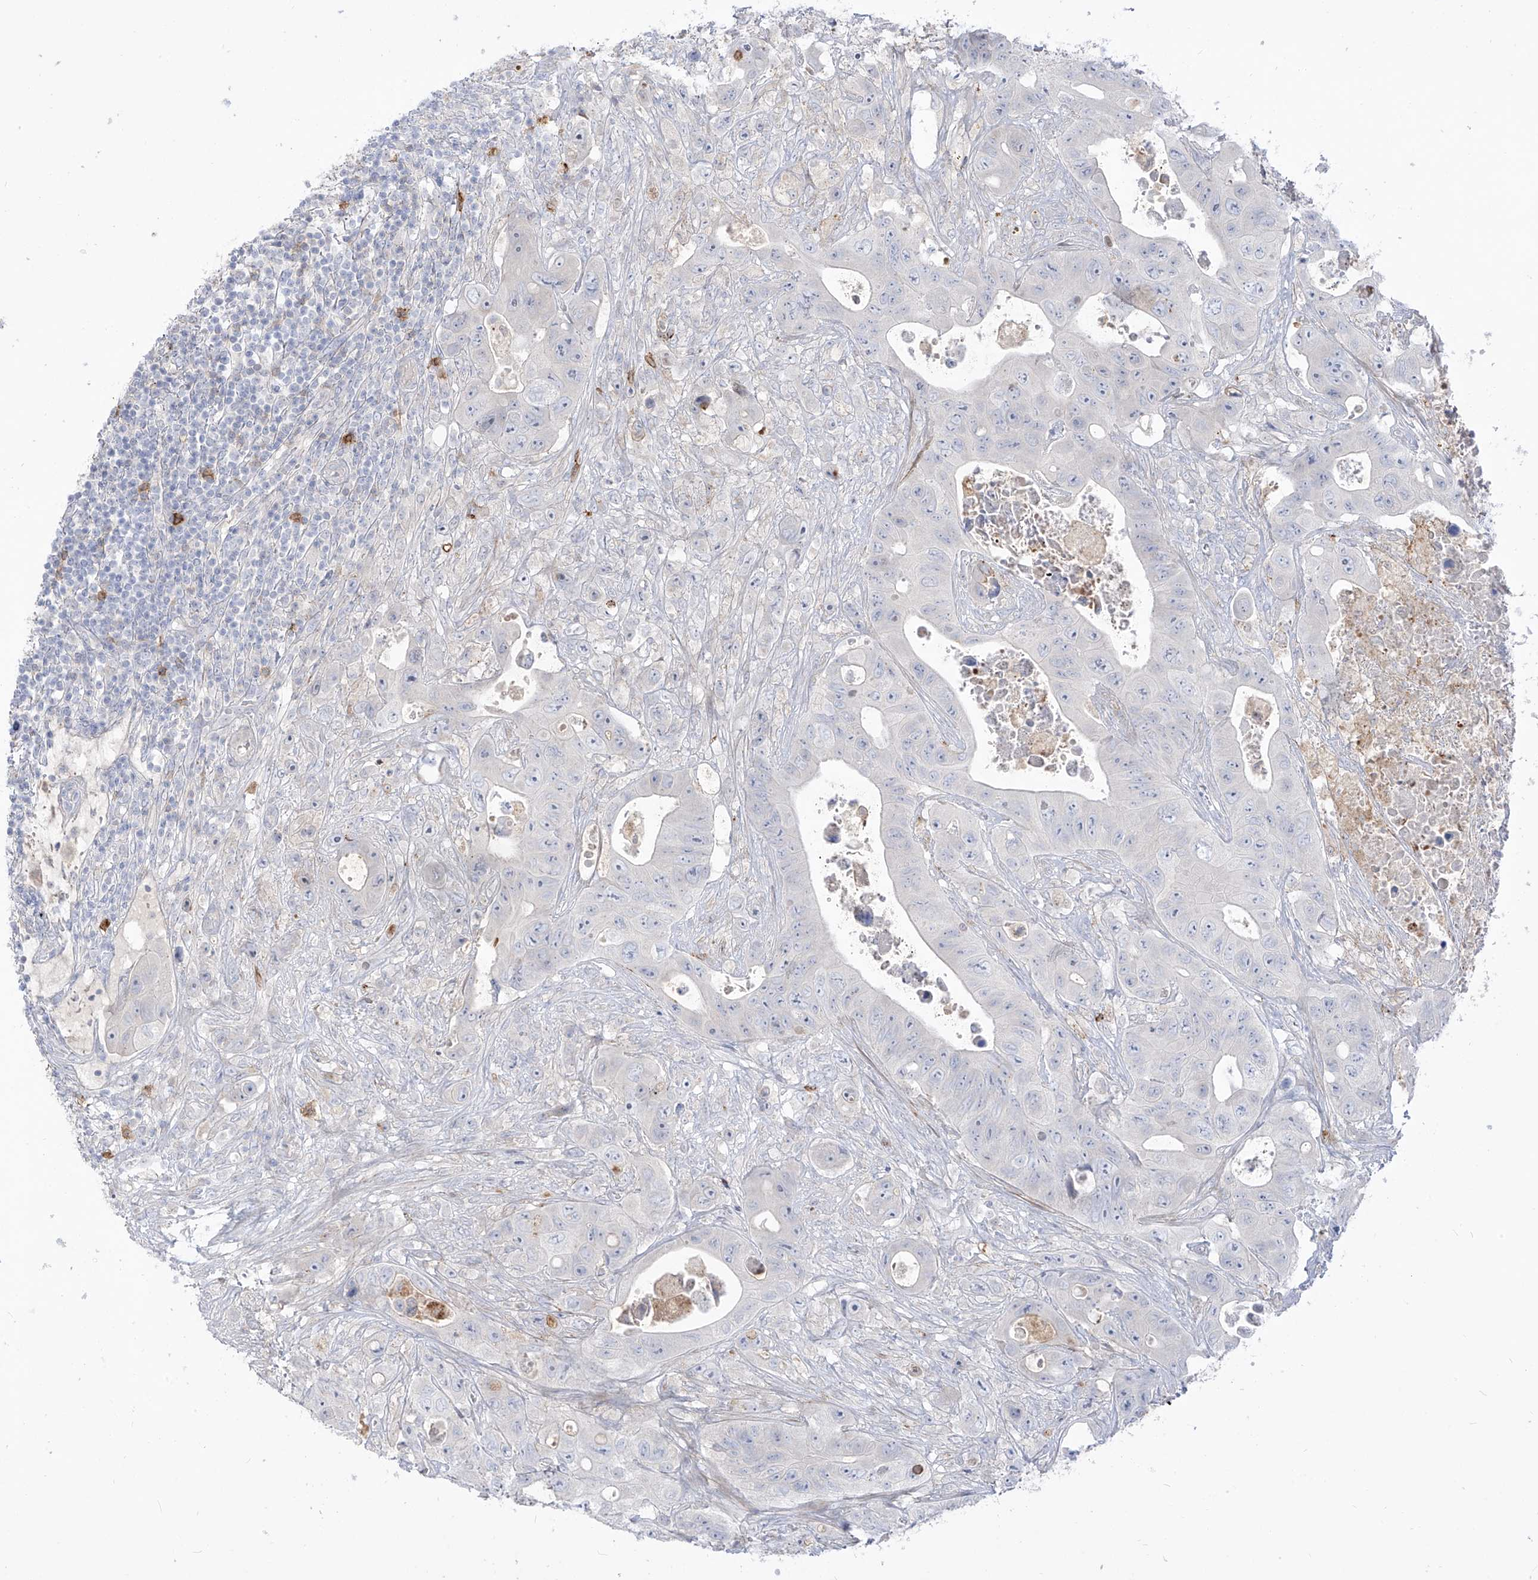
{"staining": {"intensity": "negative", "quantity": "none", "location": "none"}, "tissue": "colorectal cancer", "cell_type": "Tumor cells", "image_type": "cancer", "snomed": [{"axis": "morphology", "description": "Adenocarcinoma, NOS"}, {"axis": "topography", "description": "Colon"}], "caption": "An image of human adenocarcinoma (colorectal) is negative for staining in tumor cells.", "gene": "NOTO", "patient": {"sex": "female", "age": 46}}